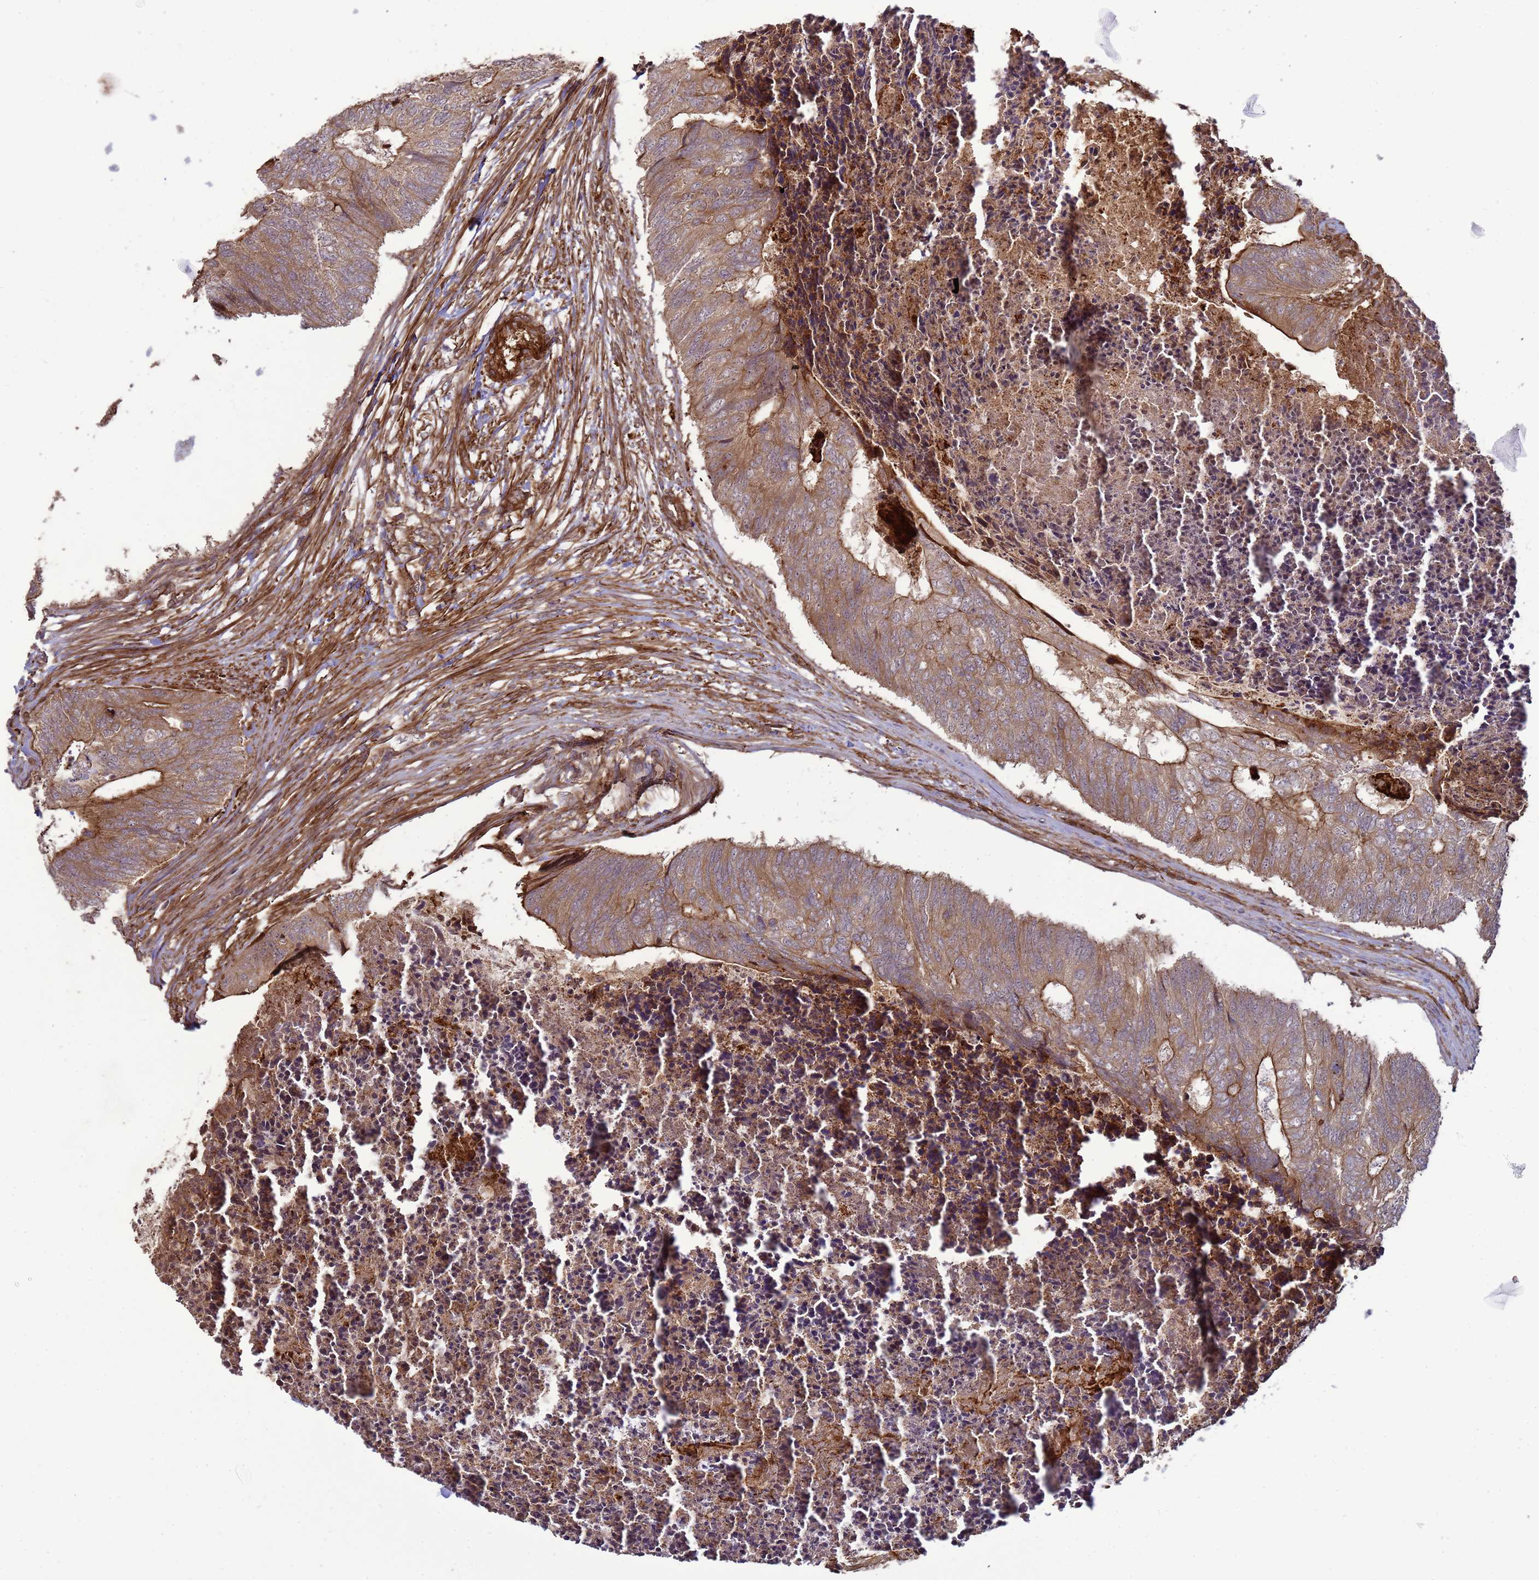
{"staining": {"intensity": "moderate", "quantity": ">75%", "location": "cytoplasmic/membranous"}, "tissue": "colorectal cancer", "cell_type": "Tumor cells", "image_type": "cancer", "snomed": [{"axis": "morphology", "description": "Adenocarcinoma, NOS"}, {"axis": "topography", "description": "Colon"}], "caption": "Immunohistochemical staining of colorectal cancer (adenocarcinoma) demonstrates moderate cytoplasmic/membranous protein positivity in about >75% of tumor cells.", "gene": "CNOT1", "patient": {"sex": "female", "age": 67}}